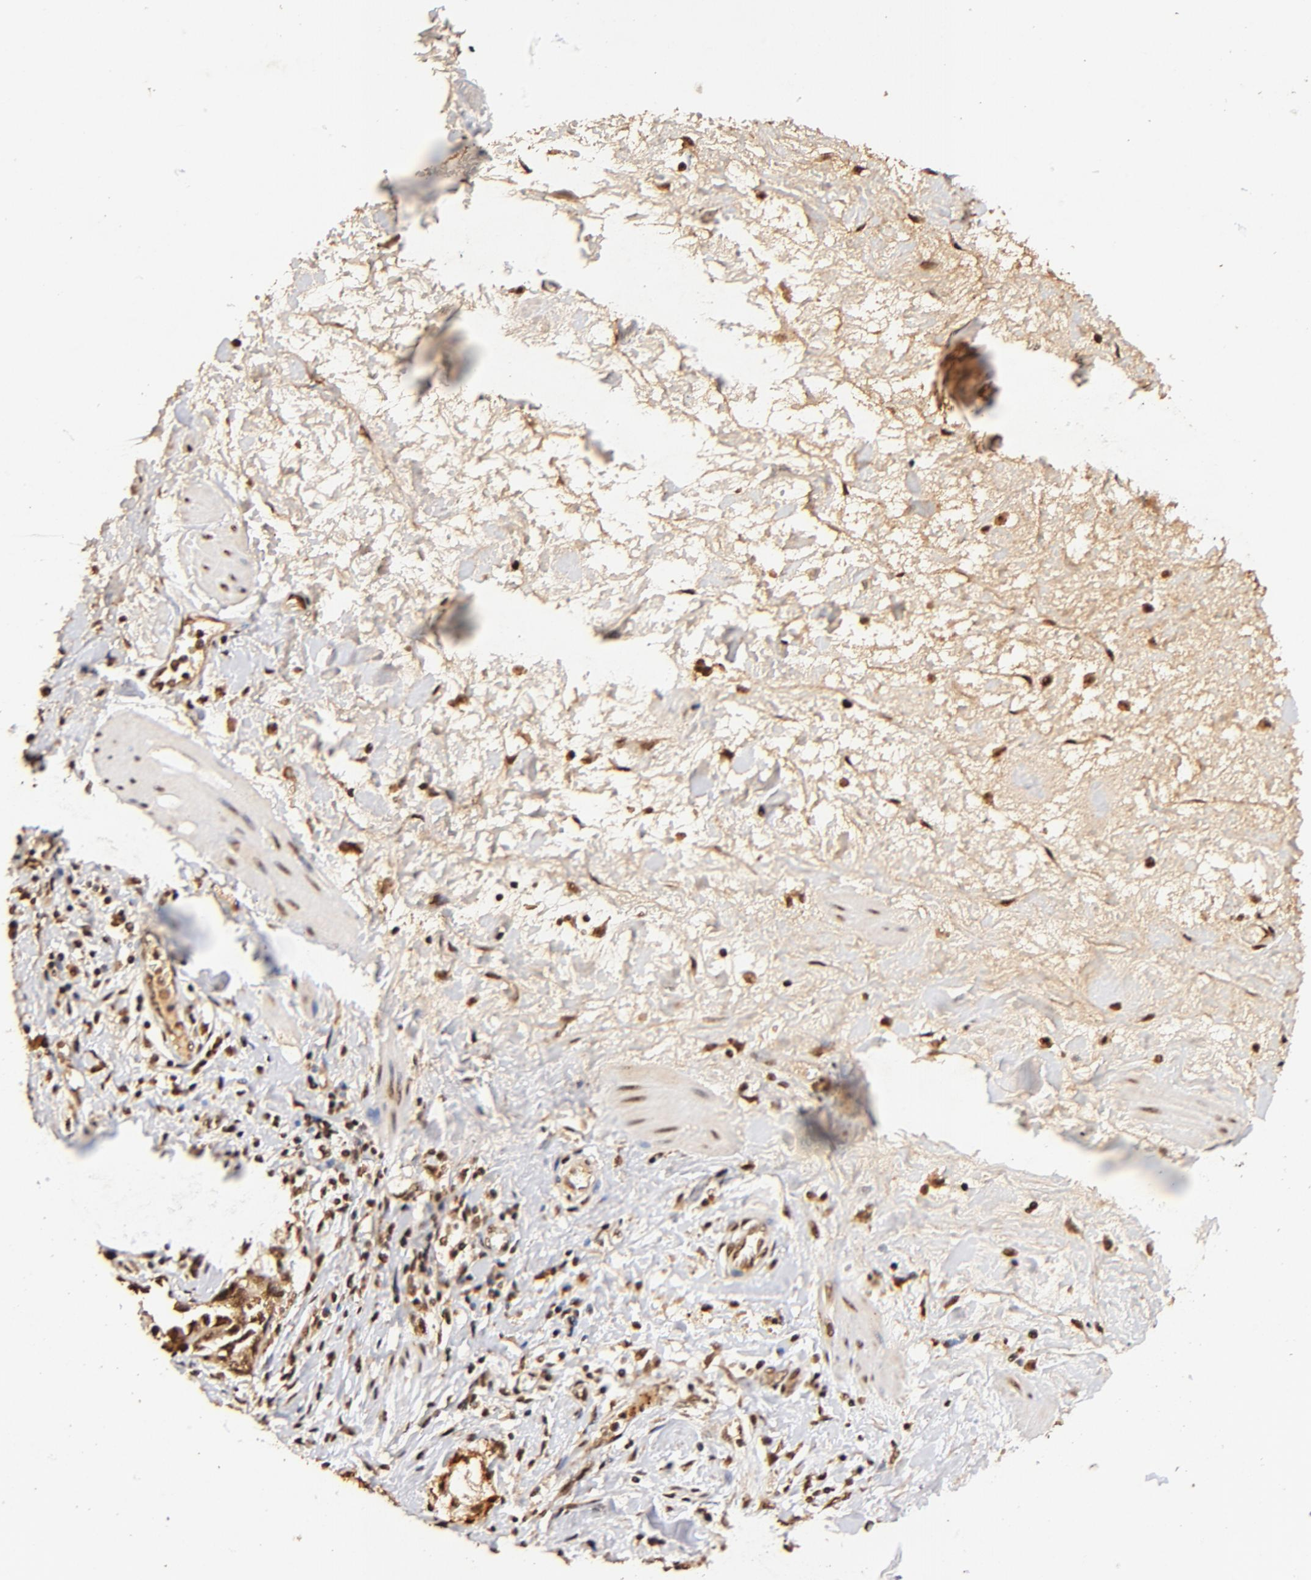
{"staining": {"intensity": "strong", "quantity": ">75%", "location": "cytoplasmic/membranous,nuclear"}, "tissue": "ovarian cancer", "cell_type": "Tumor cells", "image_type": "cancer", "snomed": [{"axis": "morphology", "description": "Cystadenocarcinoma, serous, NOS"}, {"axis": "topography", "description": "Ovary"}], "caption": "Immunohistochemistry image of neoplastic tissue: human ovarian serous cystadenocarcinoma stained using immunohistochemistry displays high levels of strong protein expression localized specifically in the cytoplasmic/membranous and nuclear of tumor cells, appearing as a cytoplasmic/membranous and nuclear brown color.", "gene": "MED12", "patient": {"sex": "female", "age": 63}}